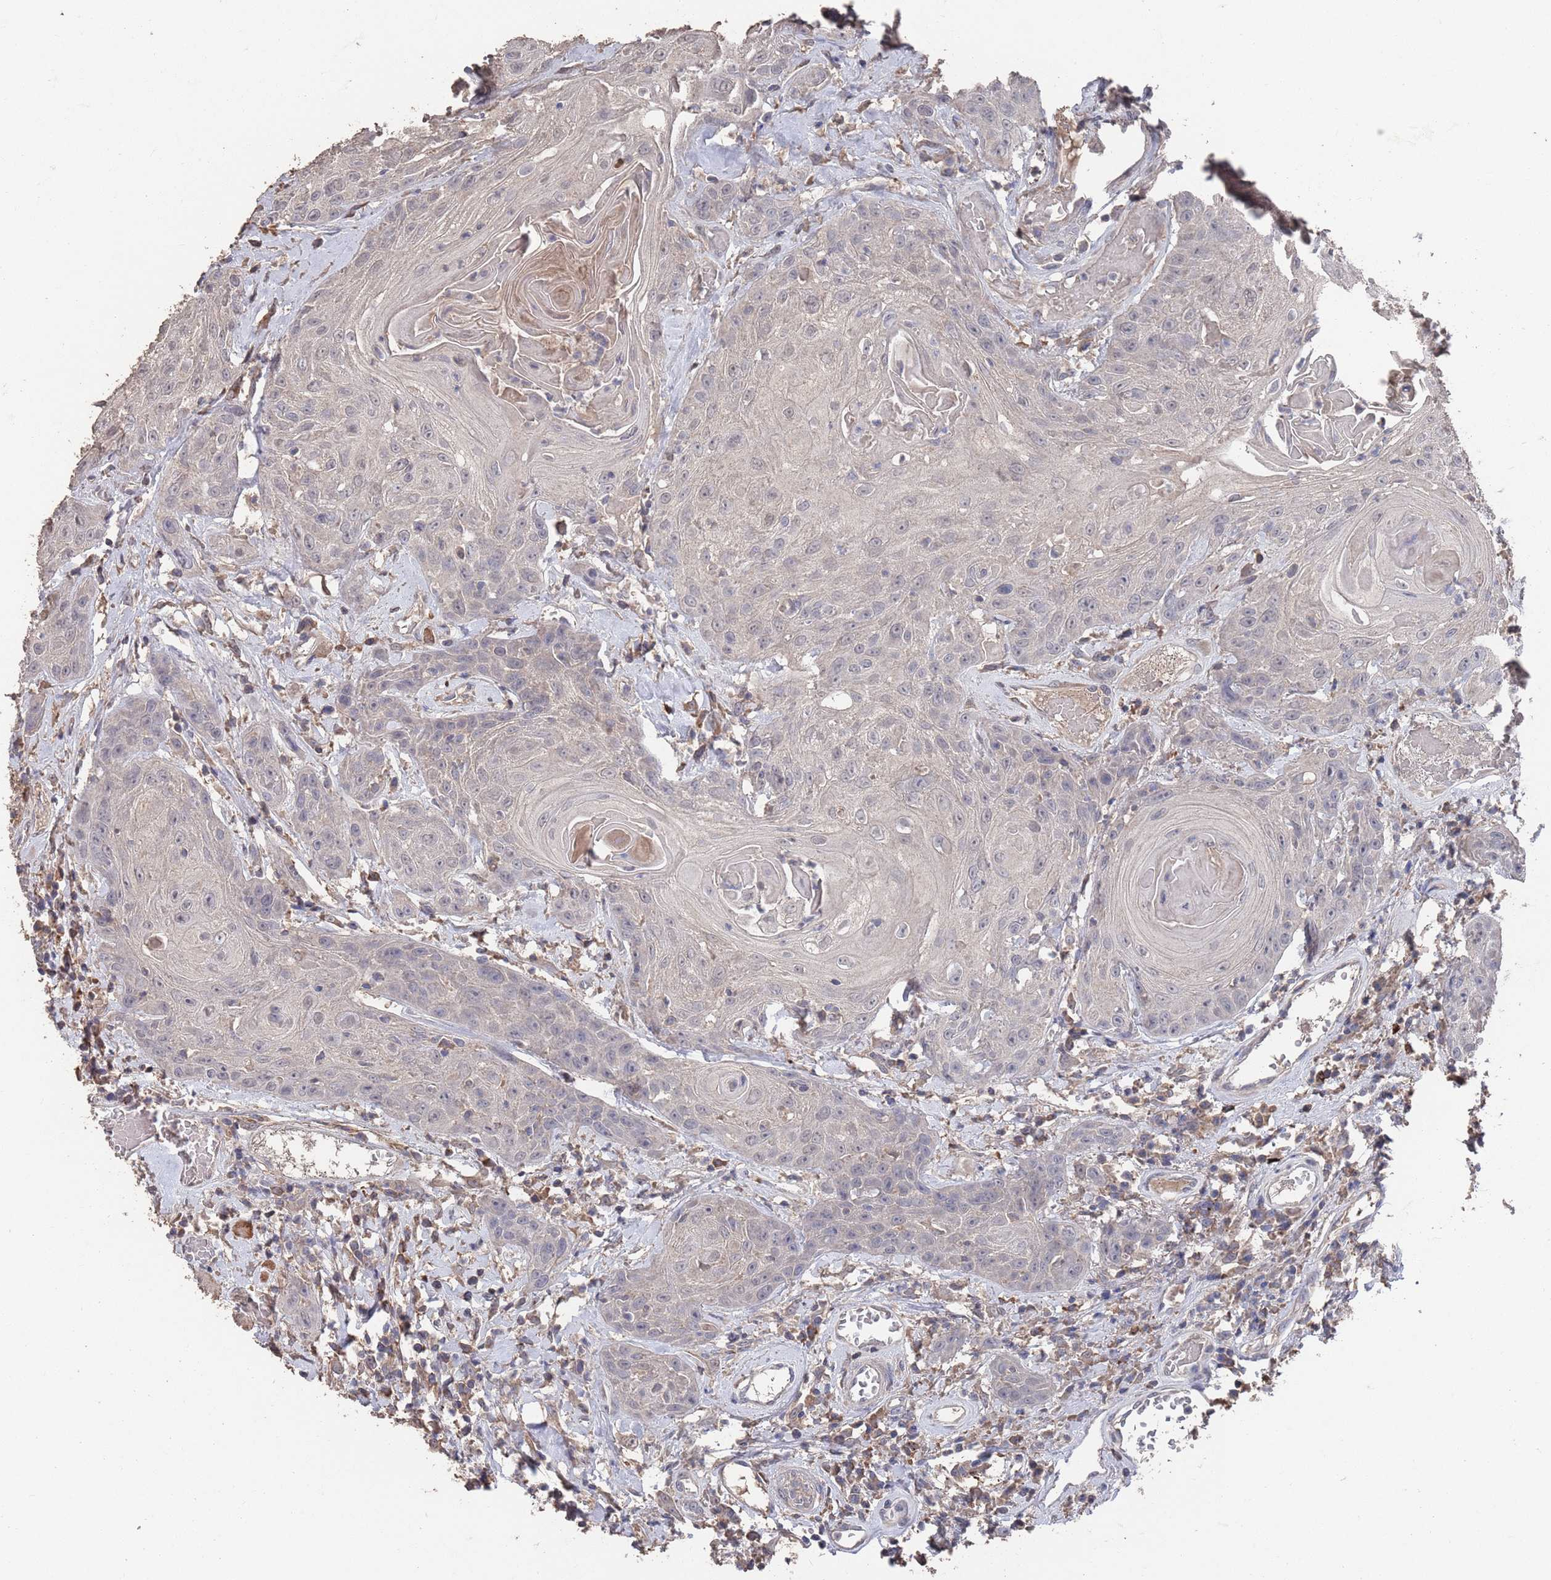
{"staining": {"intensity": "negative", "quantity": "none", "location": "none"}, "tissue": "head and neck cancer", "cell_type": "Tumor cells", "image_type": "cancer", "snomed": [{"axis": "morphology", "description": "Squamous cell carcinoma, NOS"}, {"axis": "topography", "description": "Head-Neck"}], "caption": "Immunohistochemical staining of head and neck cancer (squamous cell carcinoma) demonstrates no significant expression in tumor cells.", "gene": "BTBD18", "patient": {"sex": "female", "age": 59}}